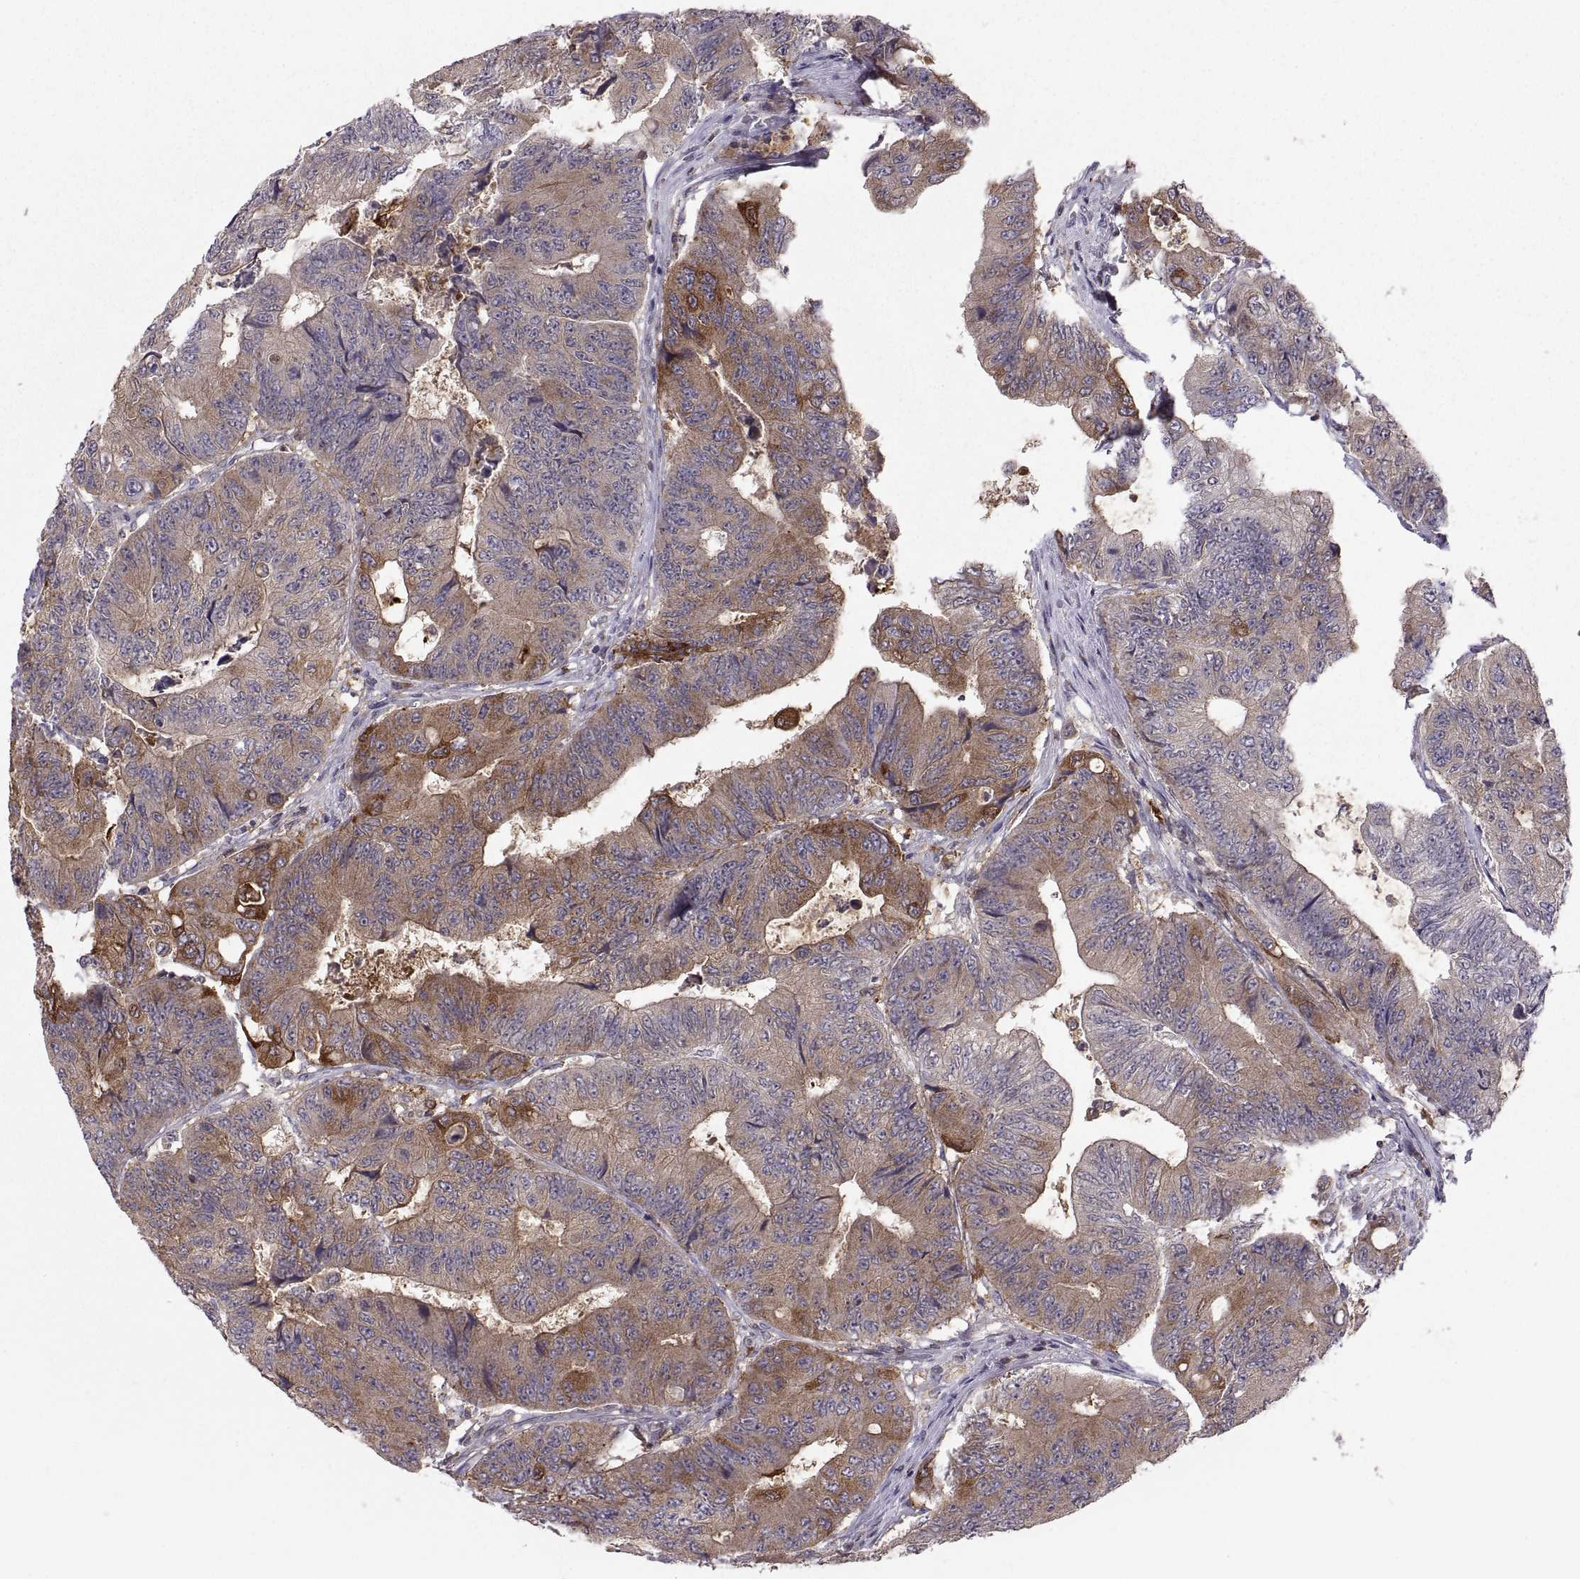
{"staining": {"intensity": "strong", "quantity": "<25%", "location": "cytoplasmic/membranous"}, "tissue": "colorectal cancer", "cell_type": "Tumor cells", "image_type": "cancer", "snomed": [{"axis": "morphology", "description": "Adenocarcinoma, NOS"}, {"axis": "topography", "description": "Colon"}], "caption": "Protein expression analysis of human colorectal adenocarcinoma reveals strong cytoplasmic/membranous expression in approximately <25% of tumor cells.", "gene": "EZR", "patient": {"sex": "female", "age": 48}}